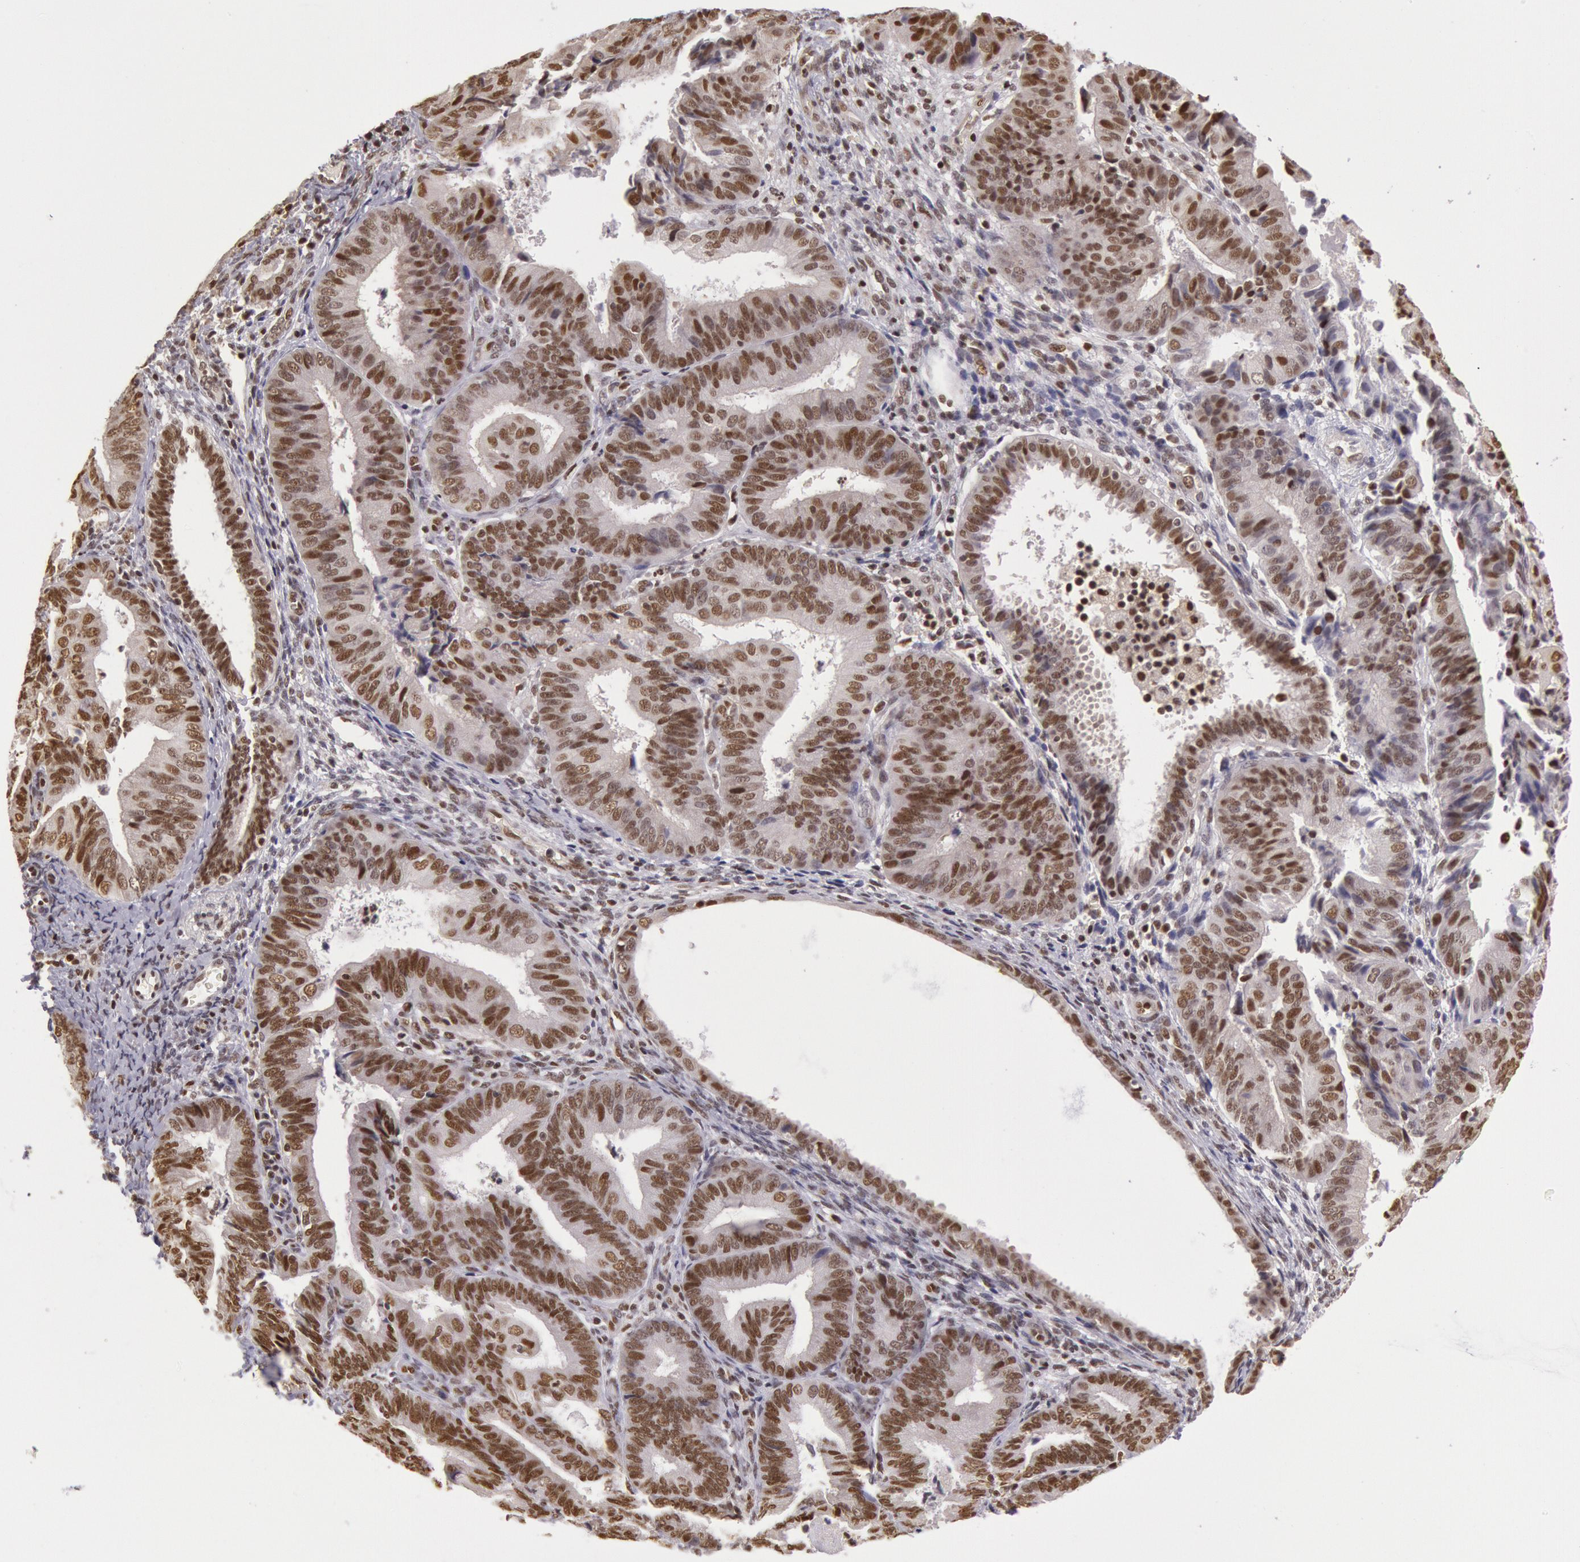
{"staining": {"intensity": "strong", "quantity": ">75%", "location": "nuclear"}, "tissue": "endometrial cancer", "cell_type": "Tumor cells", "image_type": "cancer", "snomed": [{"axis": "morphology", "description": "Adenocarcinoma, NOS"}, {"axis": "topography", "description": "Endometrium"}], "caption": "A histopathology image of human endometrial cancer (adenocarcinoma) stained for a protein demonstrates strong nuclear brown staining in tumor cells.", "gene": "ESS2", "patient": {"sex": "female", "age": 63}}